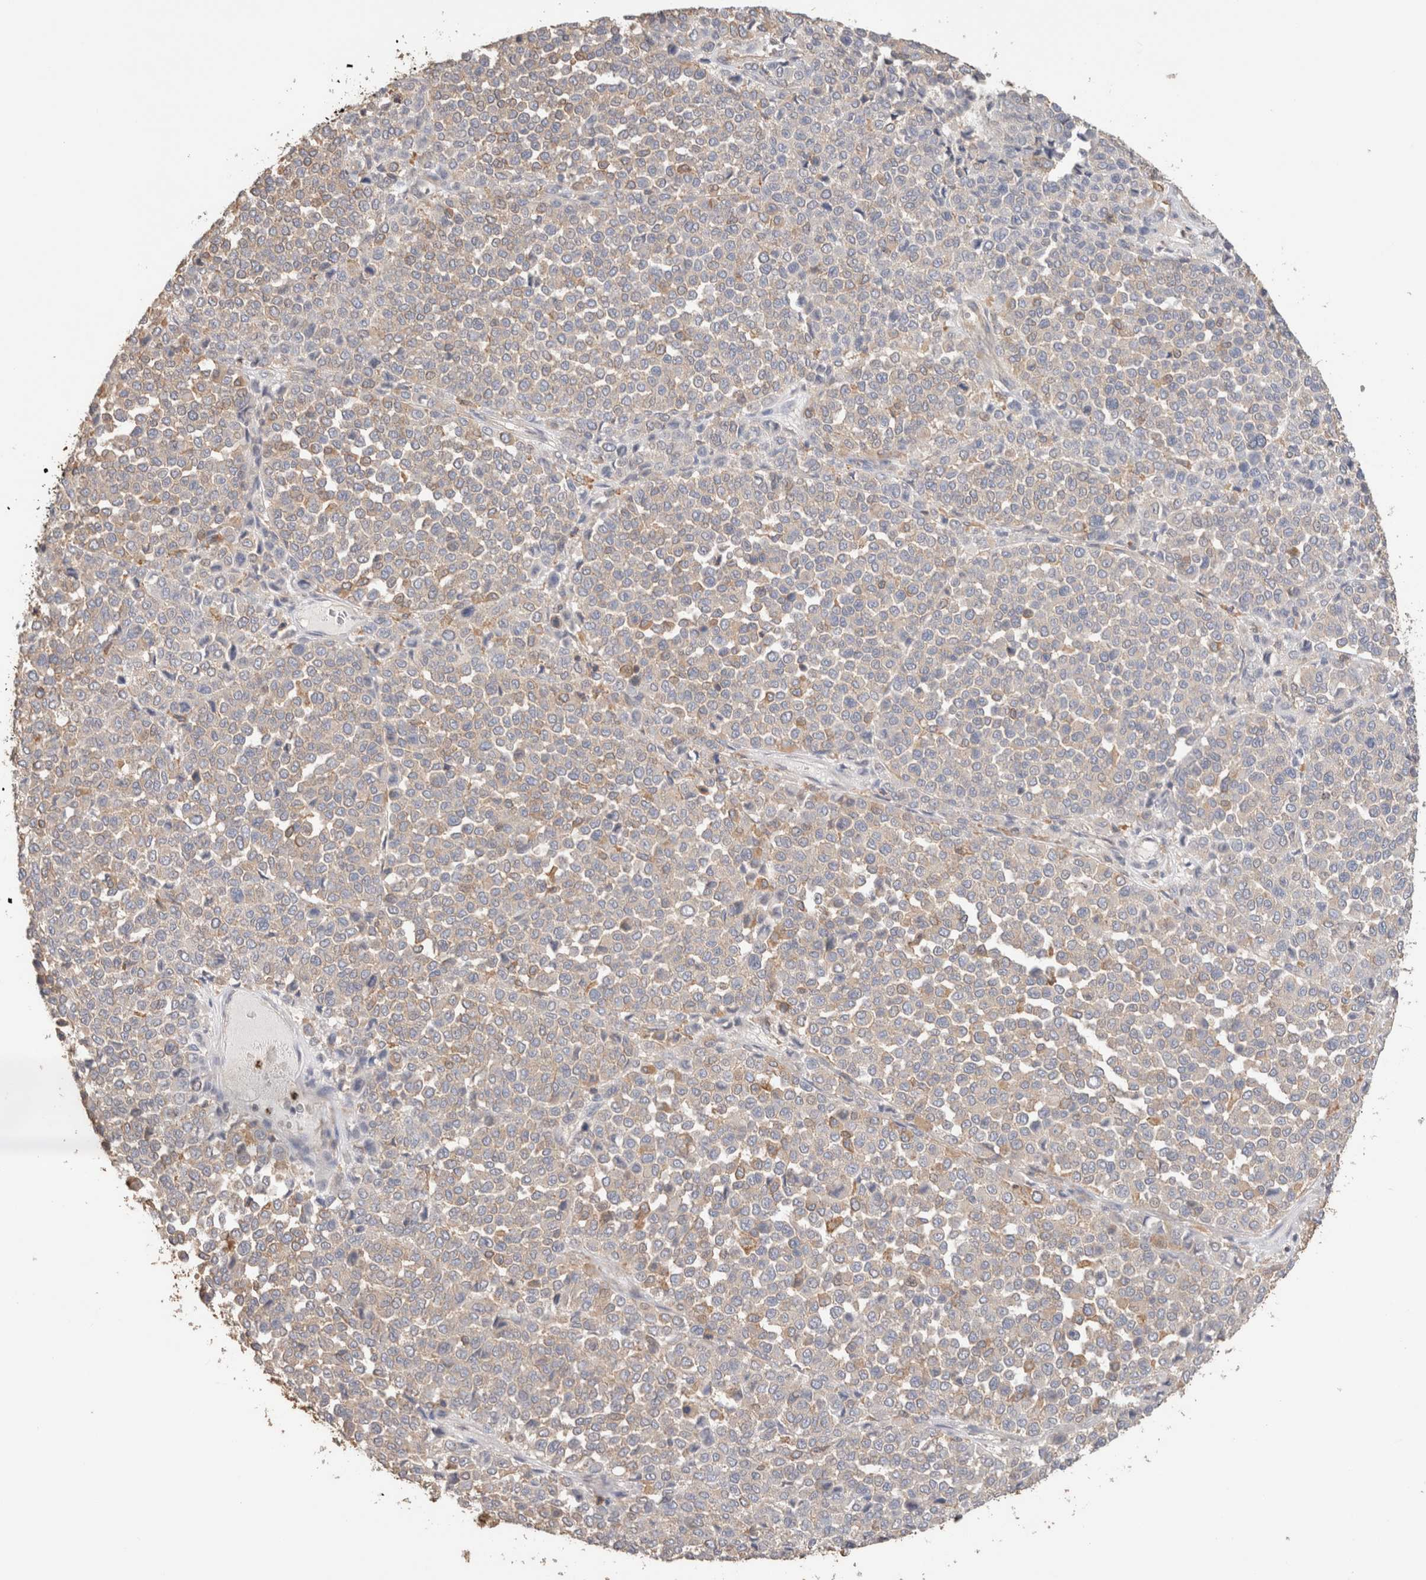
{"staining": {"intensity": "moderate", "quantity": "<25%", "location": "cytoplasmic/membranous"}, "tissue": "melanoma", "cell_type": "Tumor cells", "image_type": "cancer", "snomed": [{"axis": "morphology", "description": "Malignant melanoma, Metastatic site"}, {"axis": "topography", "description": "Pancreas"}], "caption": "IHC photomicrograph of neoplastic tissue: malignant melanoma (metastatic site) stained using IHC demonstrates low levels of moderate protein expression localized specifically in the cytoplasmic/membranous of tumor cells, appearing as a cytoplasmic/membranous brown color.", "gene": "CFAP418", "patient": {"sex": "female", "age": 30}}